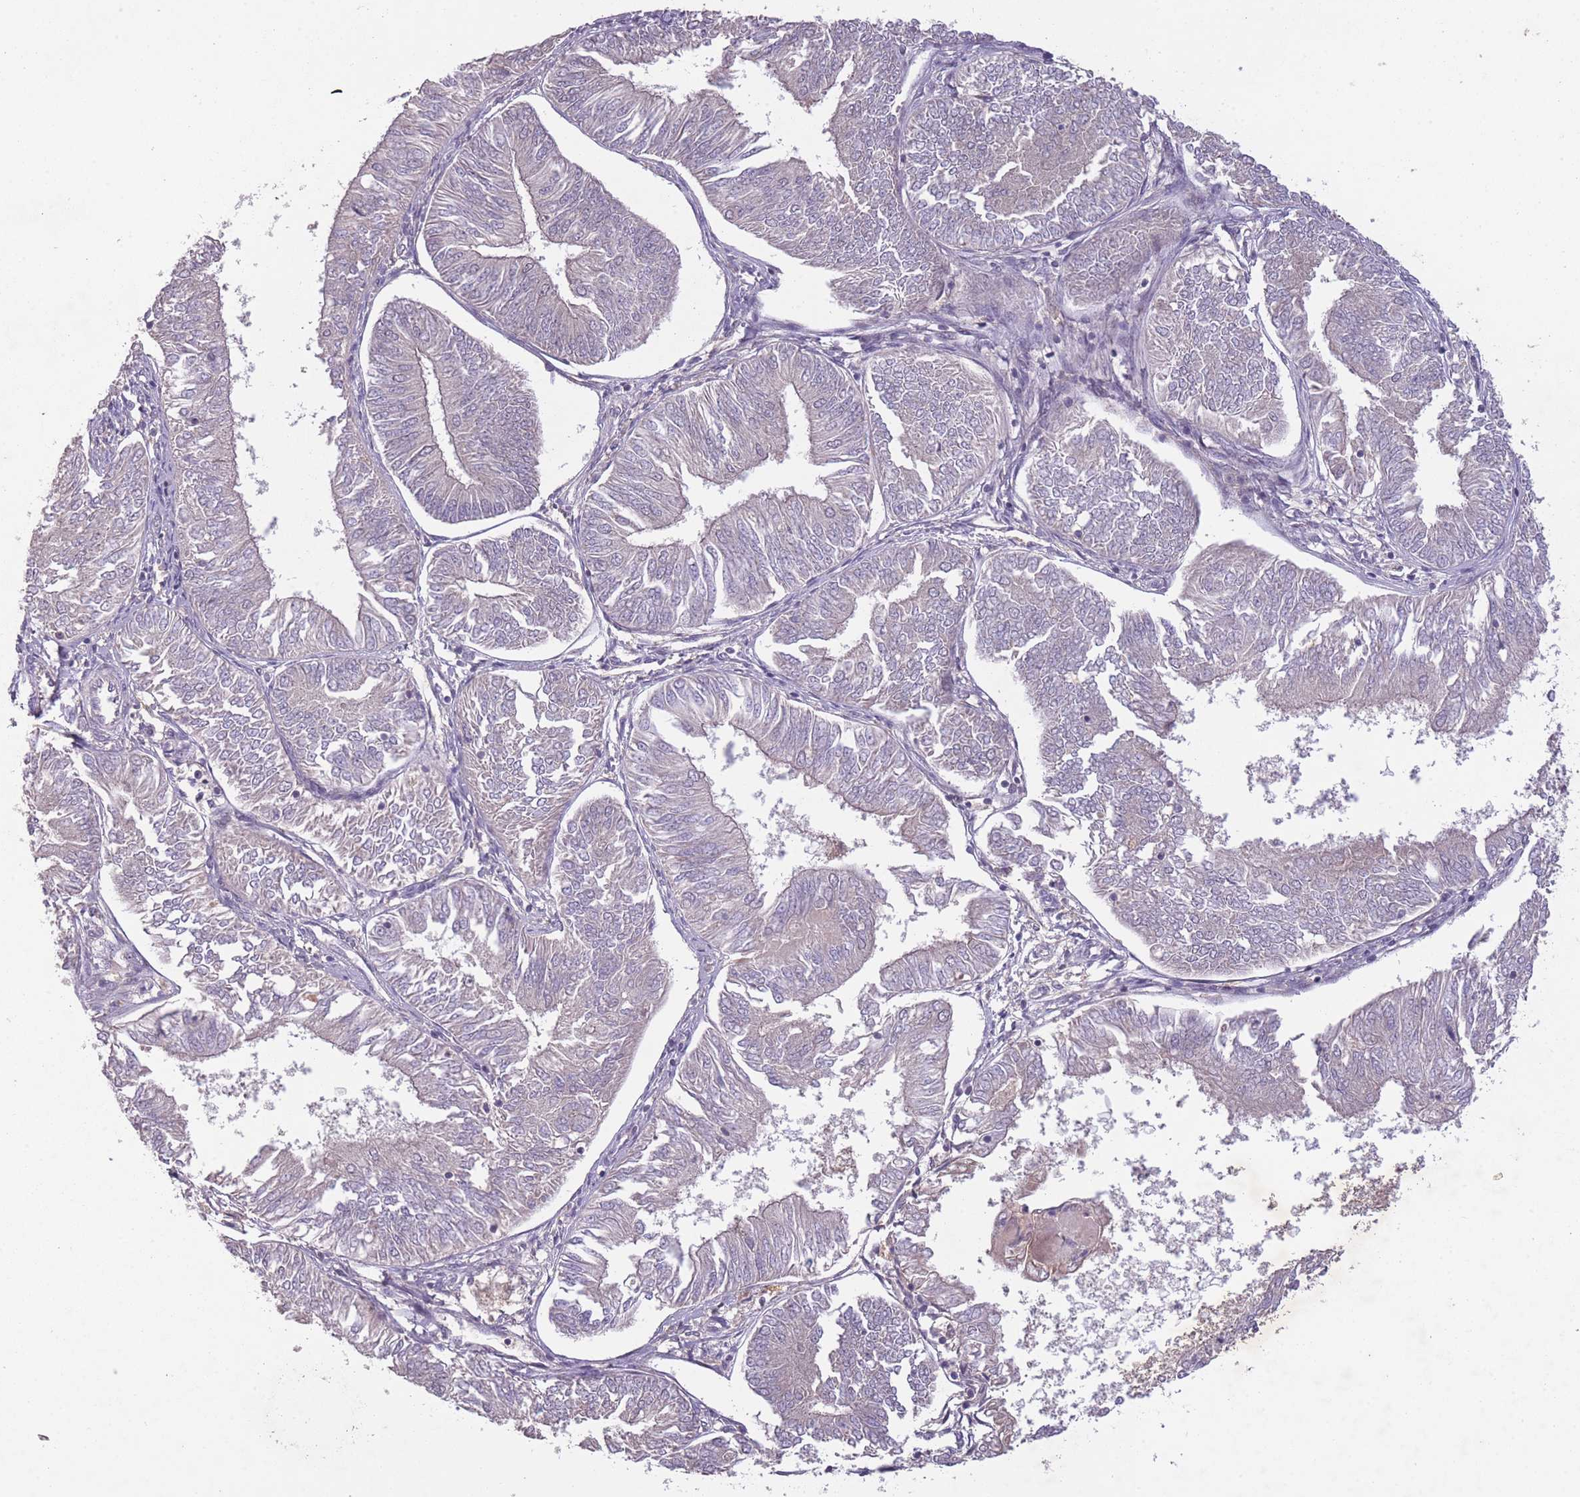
{"staining": {"intensity": "negative", "quantity": "none", "location": "none"}, "tissue": "endometrial cancer", "cell_type": "Tumor cells", "image_type": "cancer", "snomed": [{"axis": "morphology", "description": "Adenocarcinoma, NOS"}, {"axis": "topography", "description": "Endometrium"}], "caption": "Immunohistochemical staining of adenocarcinoma (endometrial) shows no significant expression in tumor cells.", "gene": "OR2V2", "patient": {"sex": "female", "age": 58}}